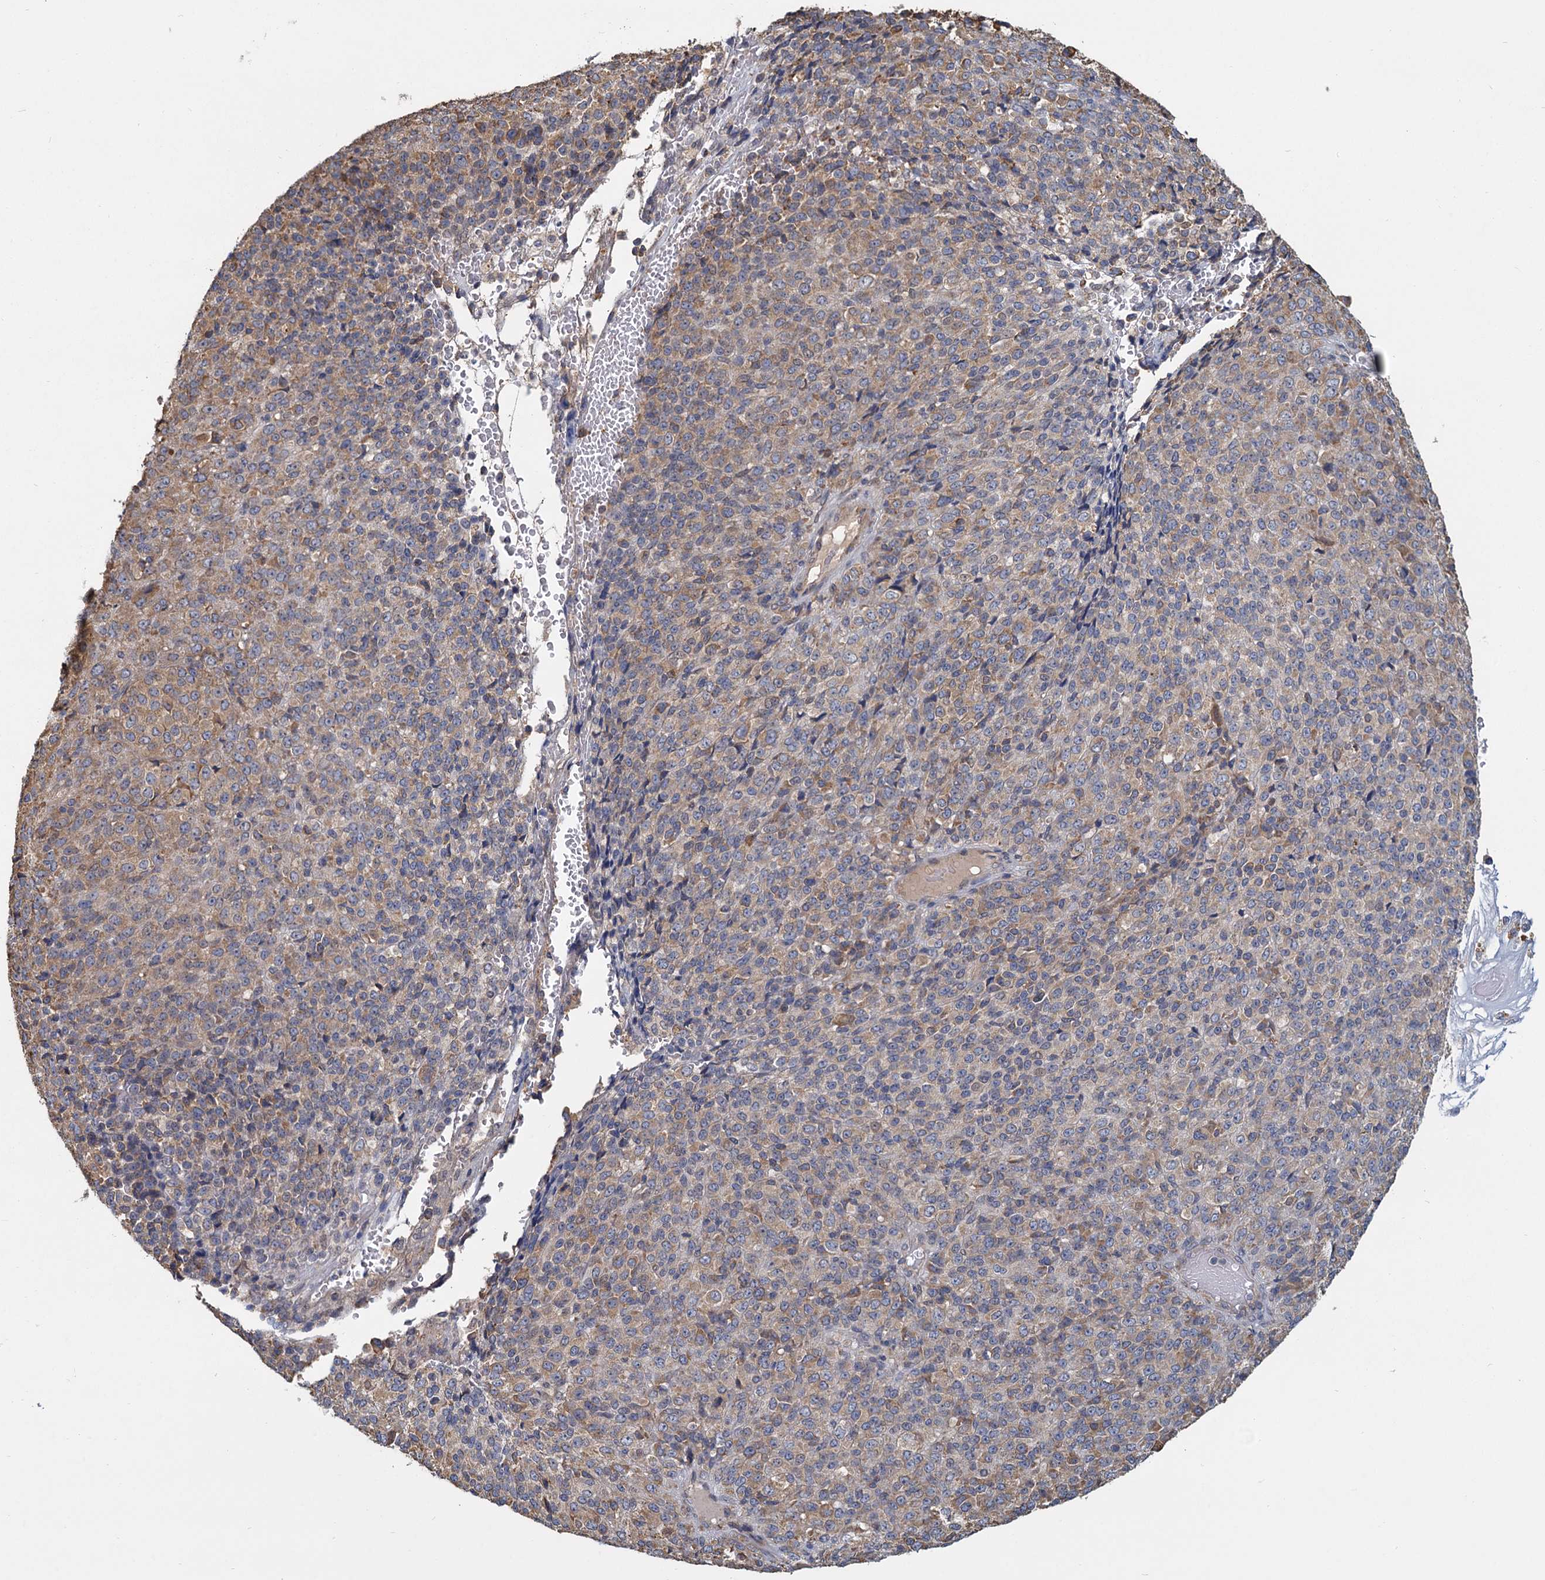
{"staining": {"intensity": "moderate", "quantity": "25%-75%", "location": "cytoplasmic/membranous"}, "tissue": "melanoma", "cell_type": "Tumor cells", "image_type": "cancer", "snomed": [{"axis": "morphology", "description": "Malignant melanoma, Metastatic site"}, {"axis": "topography", "description": "Brain"}], "caption": "This photomicrograph displays immunohistochemistry (IHC) staining of melanoma, with medium moderate cytoplasmic/membranous staining in about 25%-75% of tumor cells.", "gene": "LRRC51", "patient": {"sex": "female", "age": 56}}